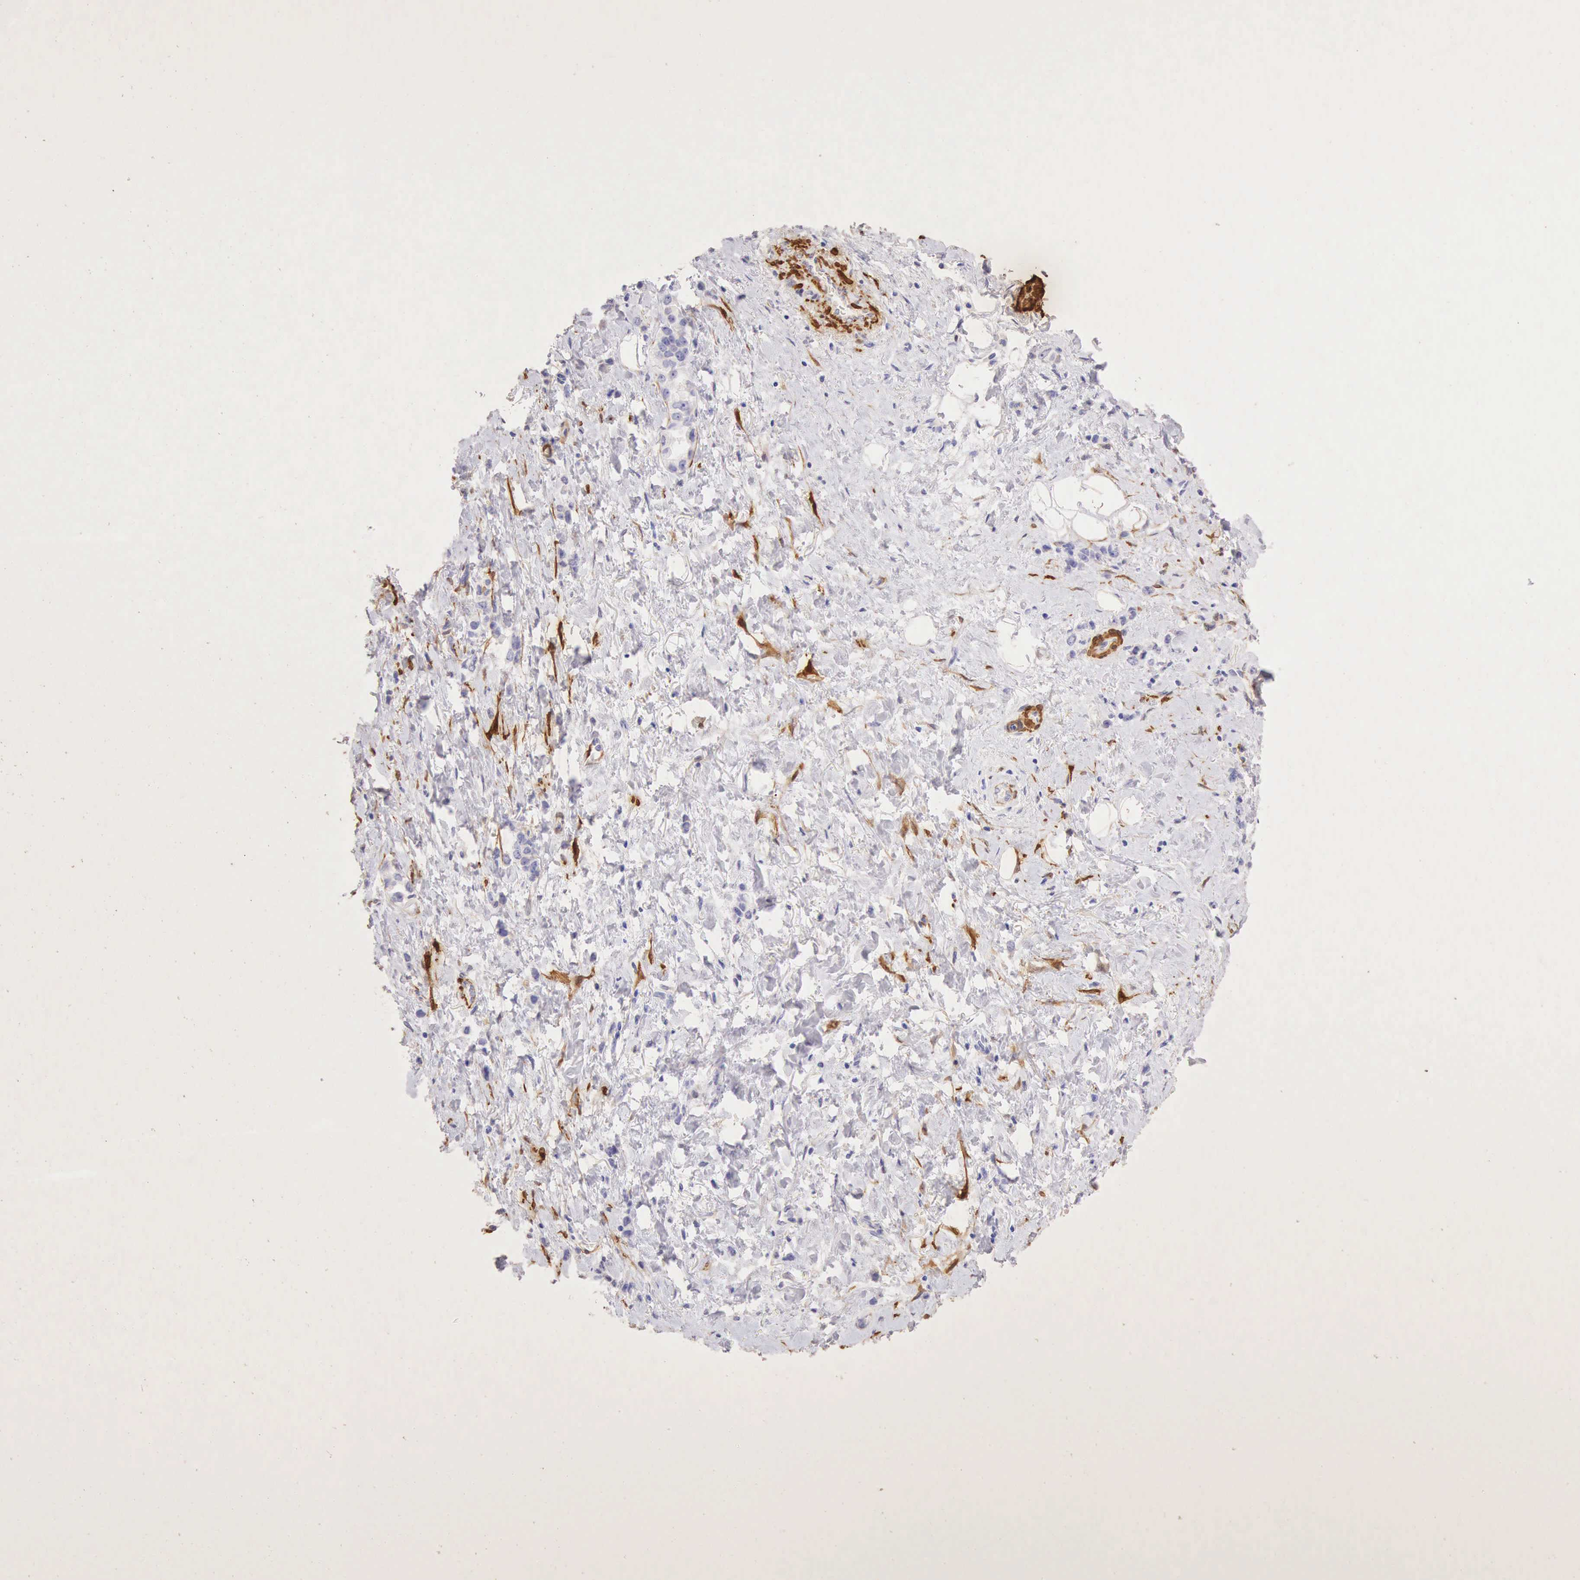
{"staining": {"intensity": "negative", "quantity": "none", "location": "none"}, "tissue": "stomach cancer", "cell_type": "Tumor cells", "image_type": "cancer", "snomed": [{"axis": "morphology", "description": "Adenocarcinoma, NOS"}, {"axis": "topography", "description": "Stomach, upper"}], "caption": "Tumor cells are negative for brown protein staining in stomach cancer.", "gene": "CNN1", "patient": {"sex": "male", "age": 76}}